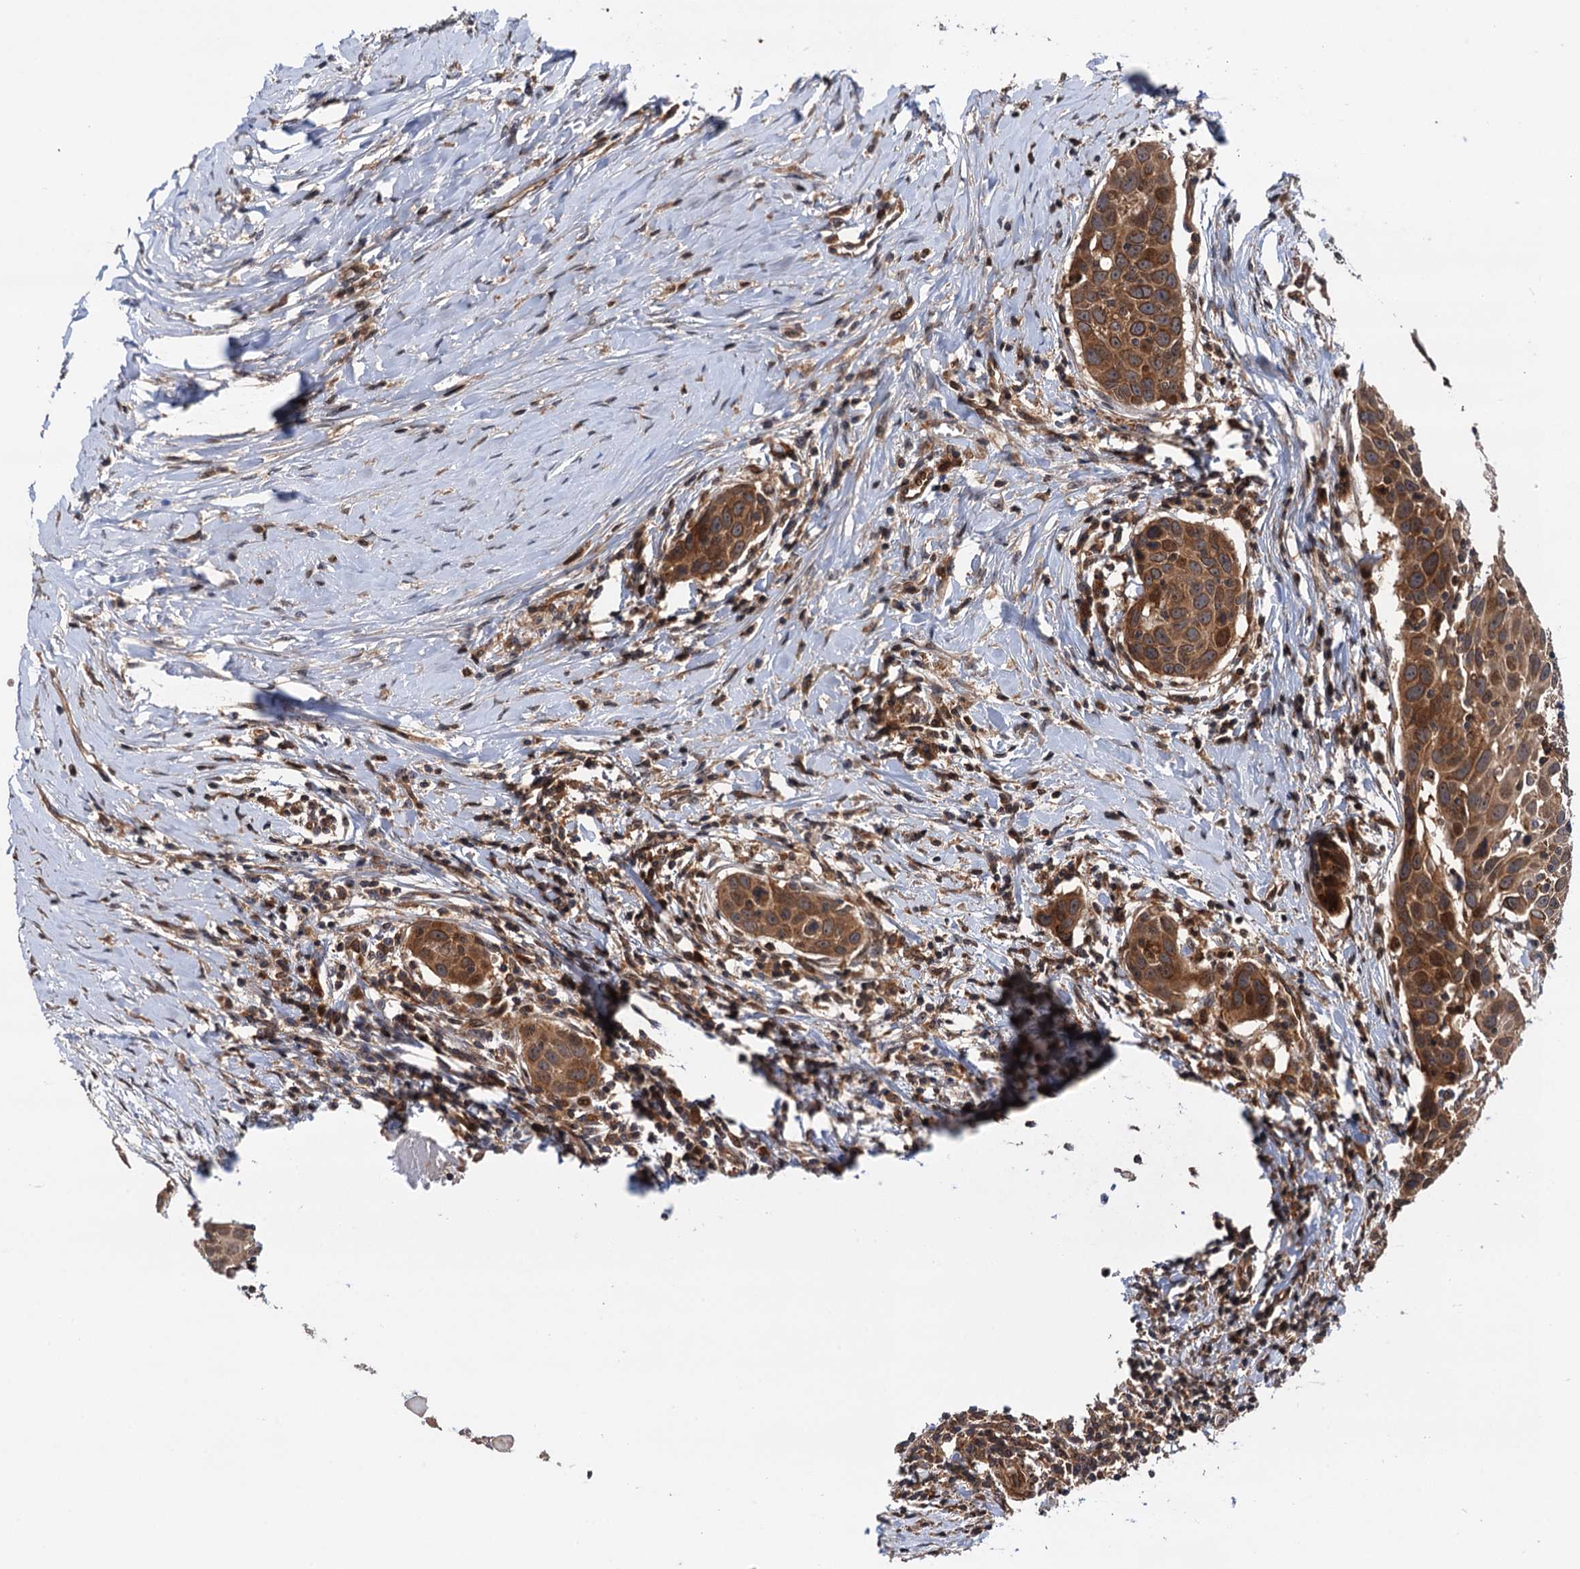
{"staining": {"intensity": "moderate", "quantity": ">75%", "location": "cytoplasmic/membranous"}, "tissue": "head and neck cancer", "cell_type": "Tumor cells", "image_type": "cancer", "snomed": [{"axis": "morphology", "description": "Squamous cell carcinoma, NOS"}, {"axis": "topography", "description": "Oral tissue"}, {"axis": "topography", "description": "Head-Neck"}], "caption": "Head and neck cancer stained with IHC reveals moderate cytoplasmic/membranous staining in approximately >75% of tumor cells. (Brightfield microscopy of DAB IHC at high magnification).", "gene": "BORA", "patient": {"sex": "female", "age": 50}}